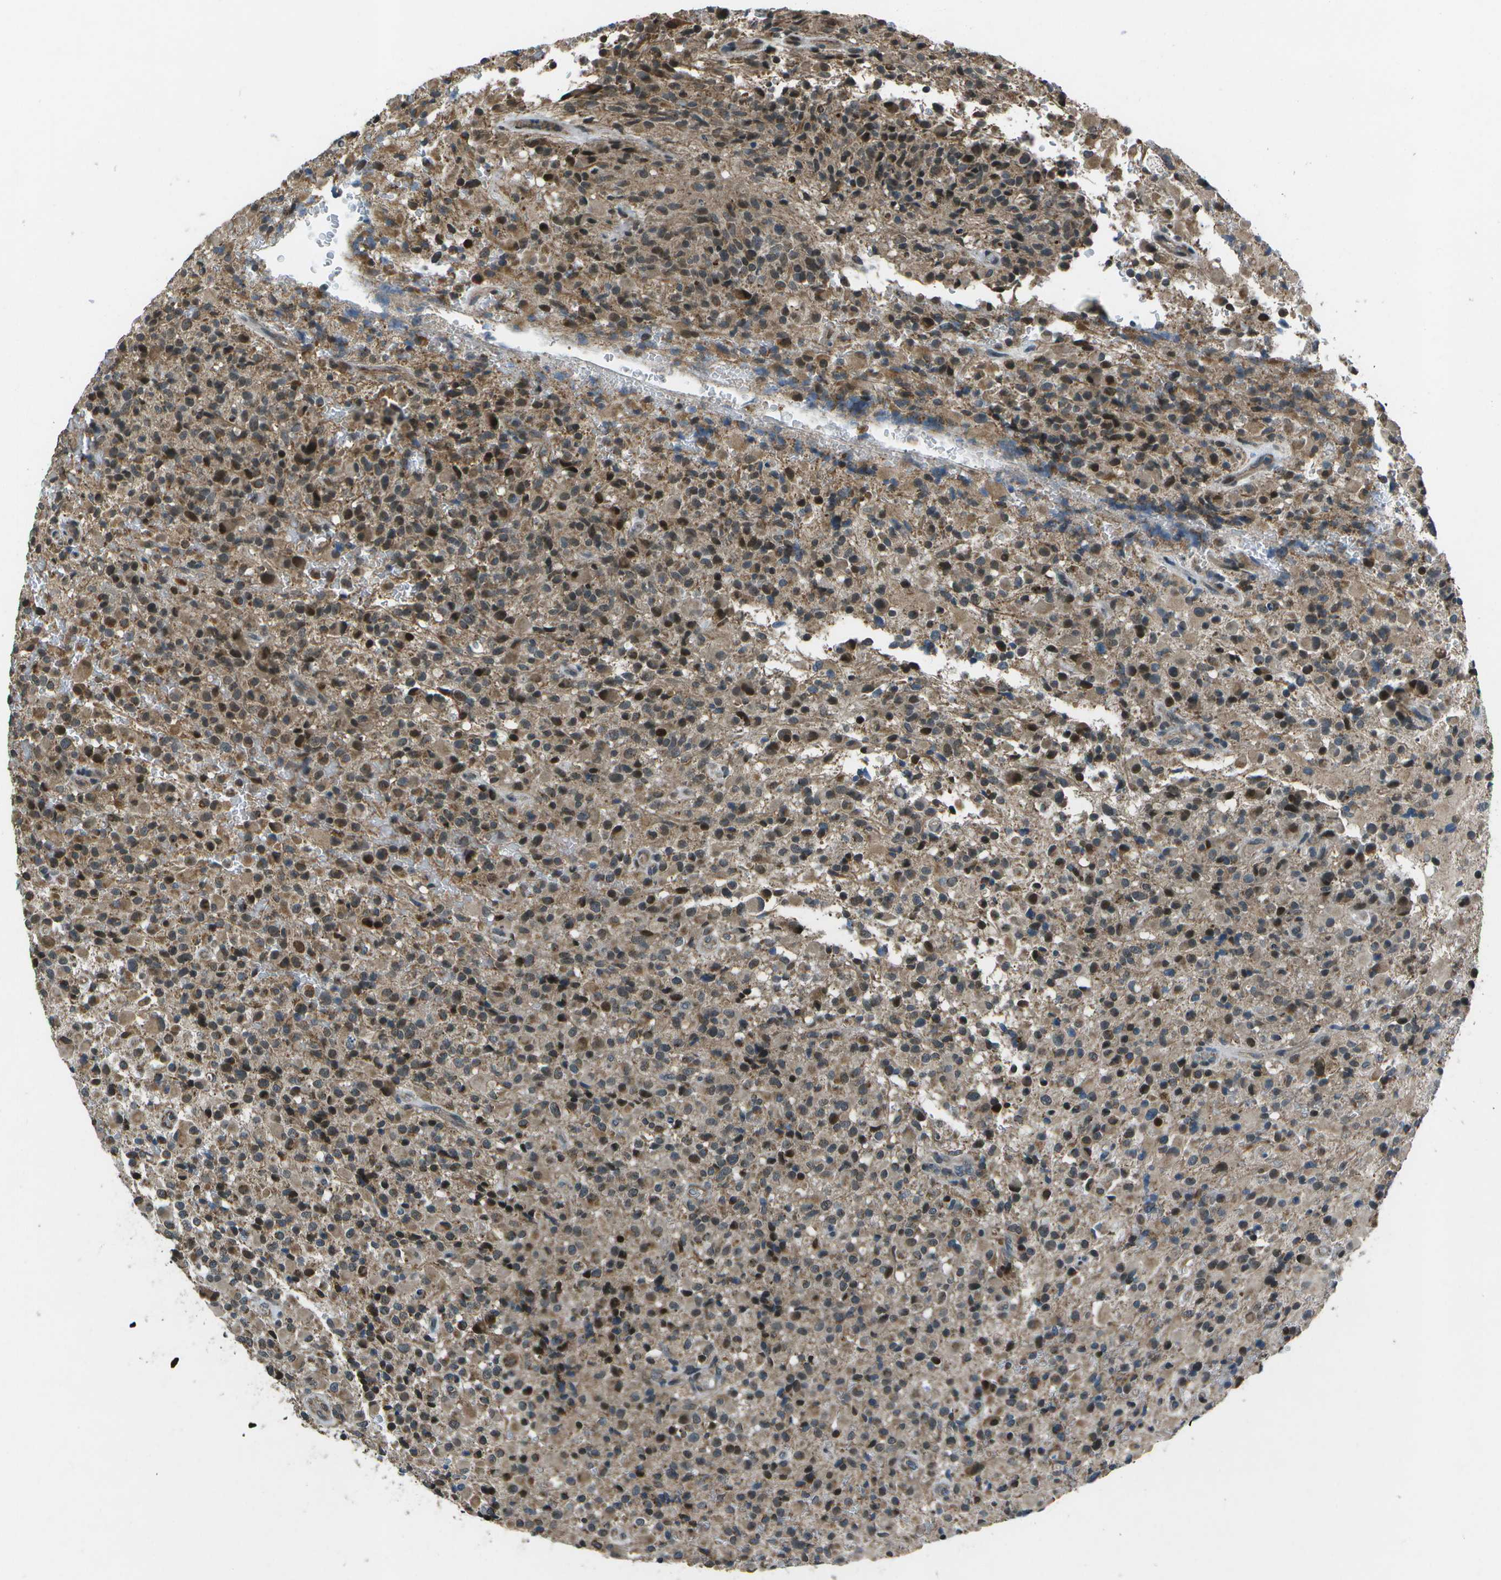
{"staining": {"intensity": "moderate", "quantity": ">75%", "location": "cytoplasmic/membranous,nuclear"}, "tissue": "glioma", "cell_type": "Tumor cells", "image_type": "cancer", "snomed": [{"axis": "morphology", "description": "Glioma, malignant, High grade"}, {"axis": "topography", "description": "Brain"}], "caption": "Protein expression by IHC displays moderate cytoplasmic/membranous and nuclear positivity in about >75% of tumor cells in glioma.", "gene": "EIF2AK1", "patient": {"sex": "male", "age": 71}}